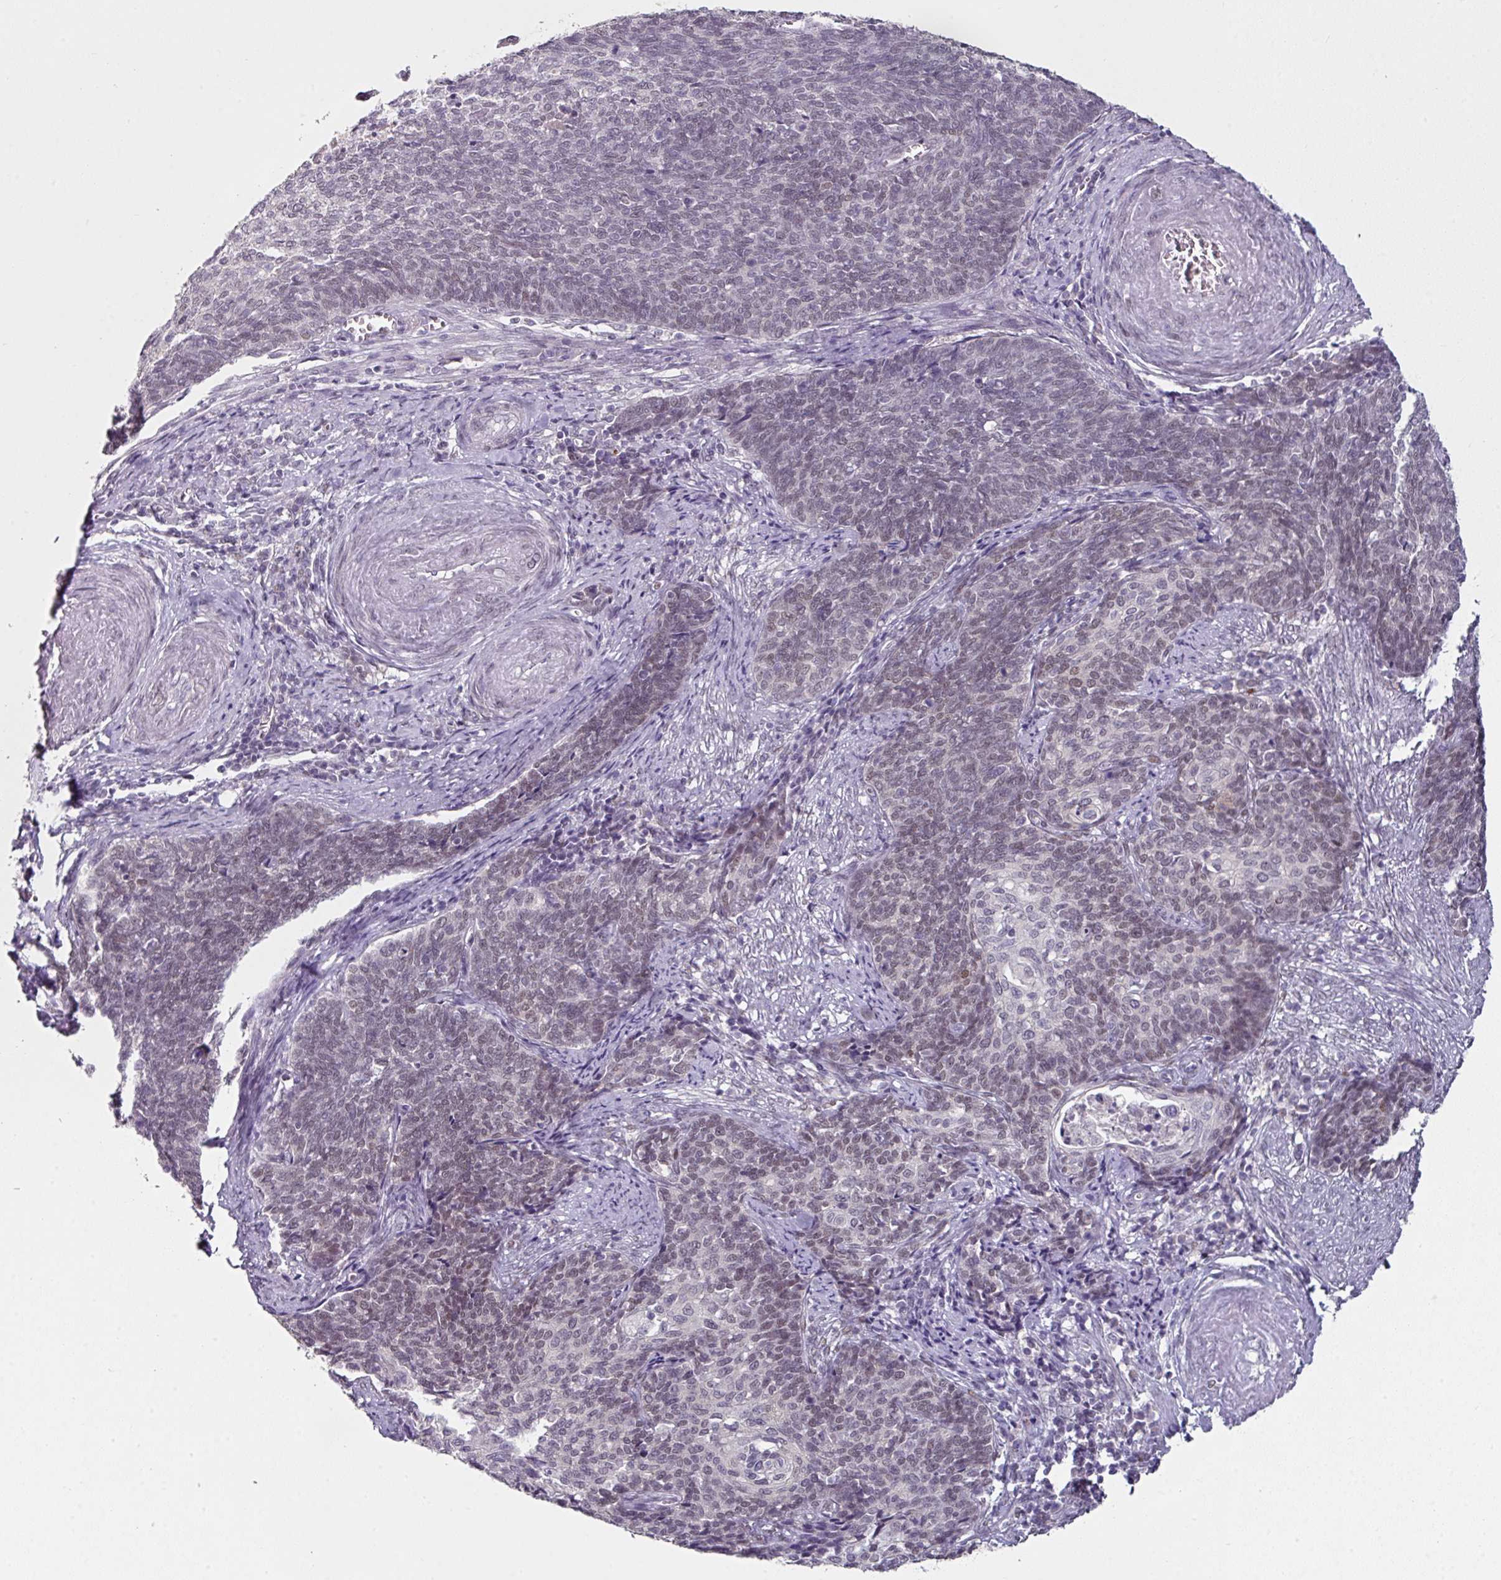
{"staining": {"intensity": "weak", "quantity": "25%-75%", "location": "nuclear"}, "tissue": "cervical cancer", "cell_type": "Tumor cells", "image_type": "cancer", "snomed": [{"axis": "morphology", "description": "Squamous cell carcinoma, NOS"}, {"axis": "topography", "description": "Cervix"}], "caption": "Protein expression analysis of human cervical cancer (squamous cell carcinoma) reveals weak nuclear staining in approximately 25%-75% of tumor cells. Using DAB (brown) and hematoxylin (blue) stains, captured at high magnification using brightfield microscopy.", "gene": "ELK1", "patient": {"sex": "female", "age": 39}}